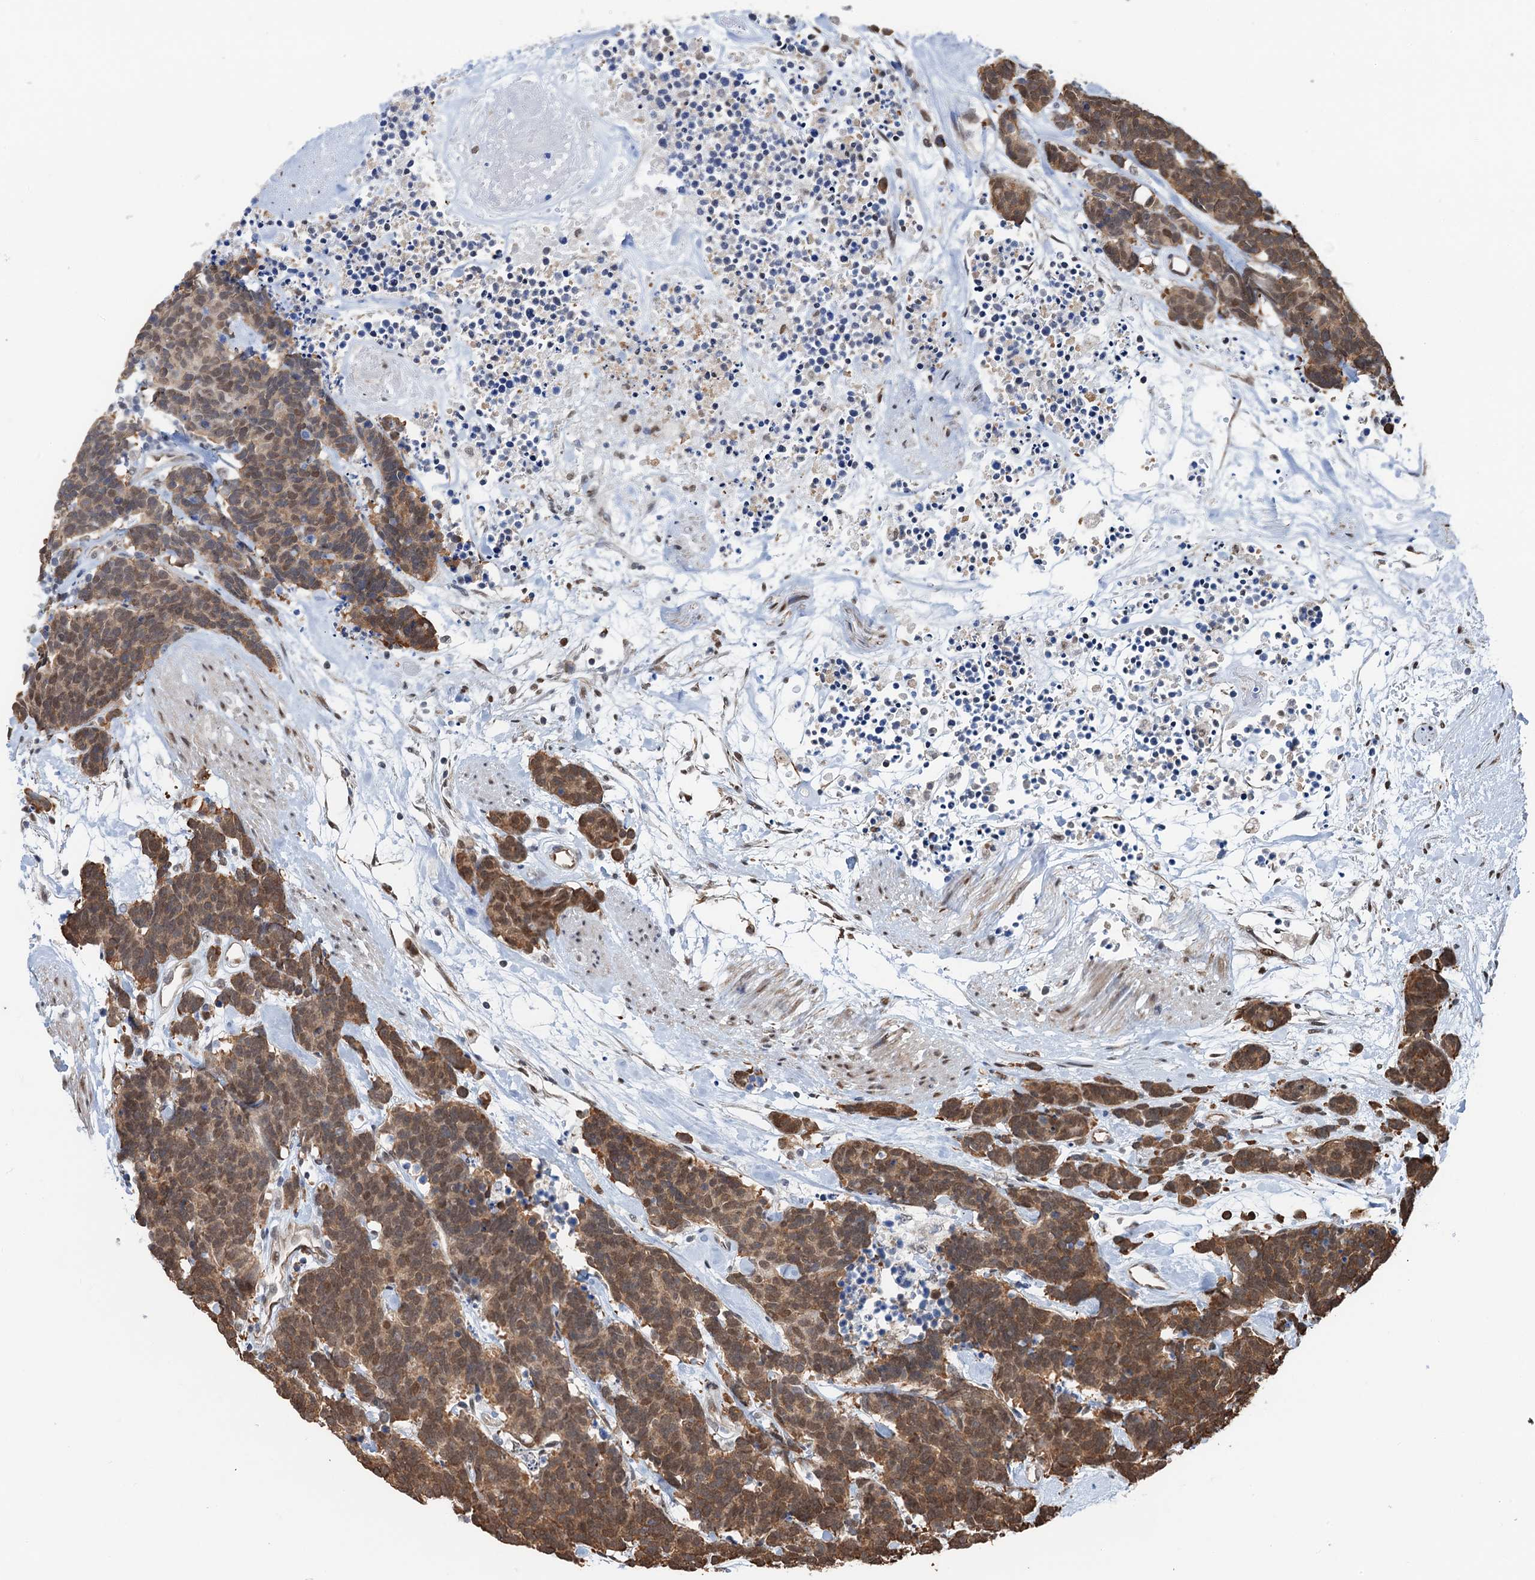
{"staining": {"intensity": "strong", "quantity": ">75%", "location": "cytoplasmic/membranous,nuclear"}, "tissue": "carcinoid", "cell_type": "Tumor cells", "image_type": "cancer", "snomed": [{"axis": "morphology", "description": "Carcinoma, NOS"}, {"axis": "morphology", "description": "Carcinoid, malignant, NOS"}, {"axis": "topography", "description": "Urinary bladder"}], "caption": "IHC (DAB (3,3'-diaminobenzidine)) staining of human carcinoid (malignant) demonstrates strong cytoplasmic/membranous and nuclear protein positivity in about >75% of tumor cells. Nuclei are stained in blue.", "gene": "CFDP1", "patient": {"sex": "male", "age": 57}}